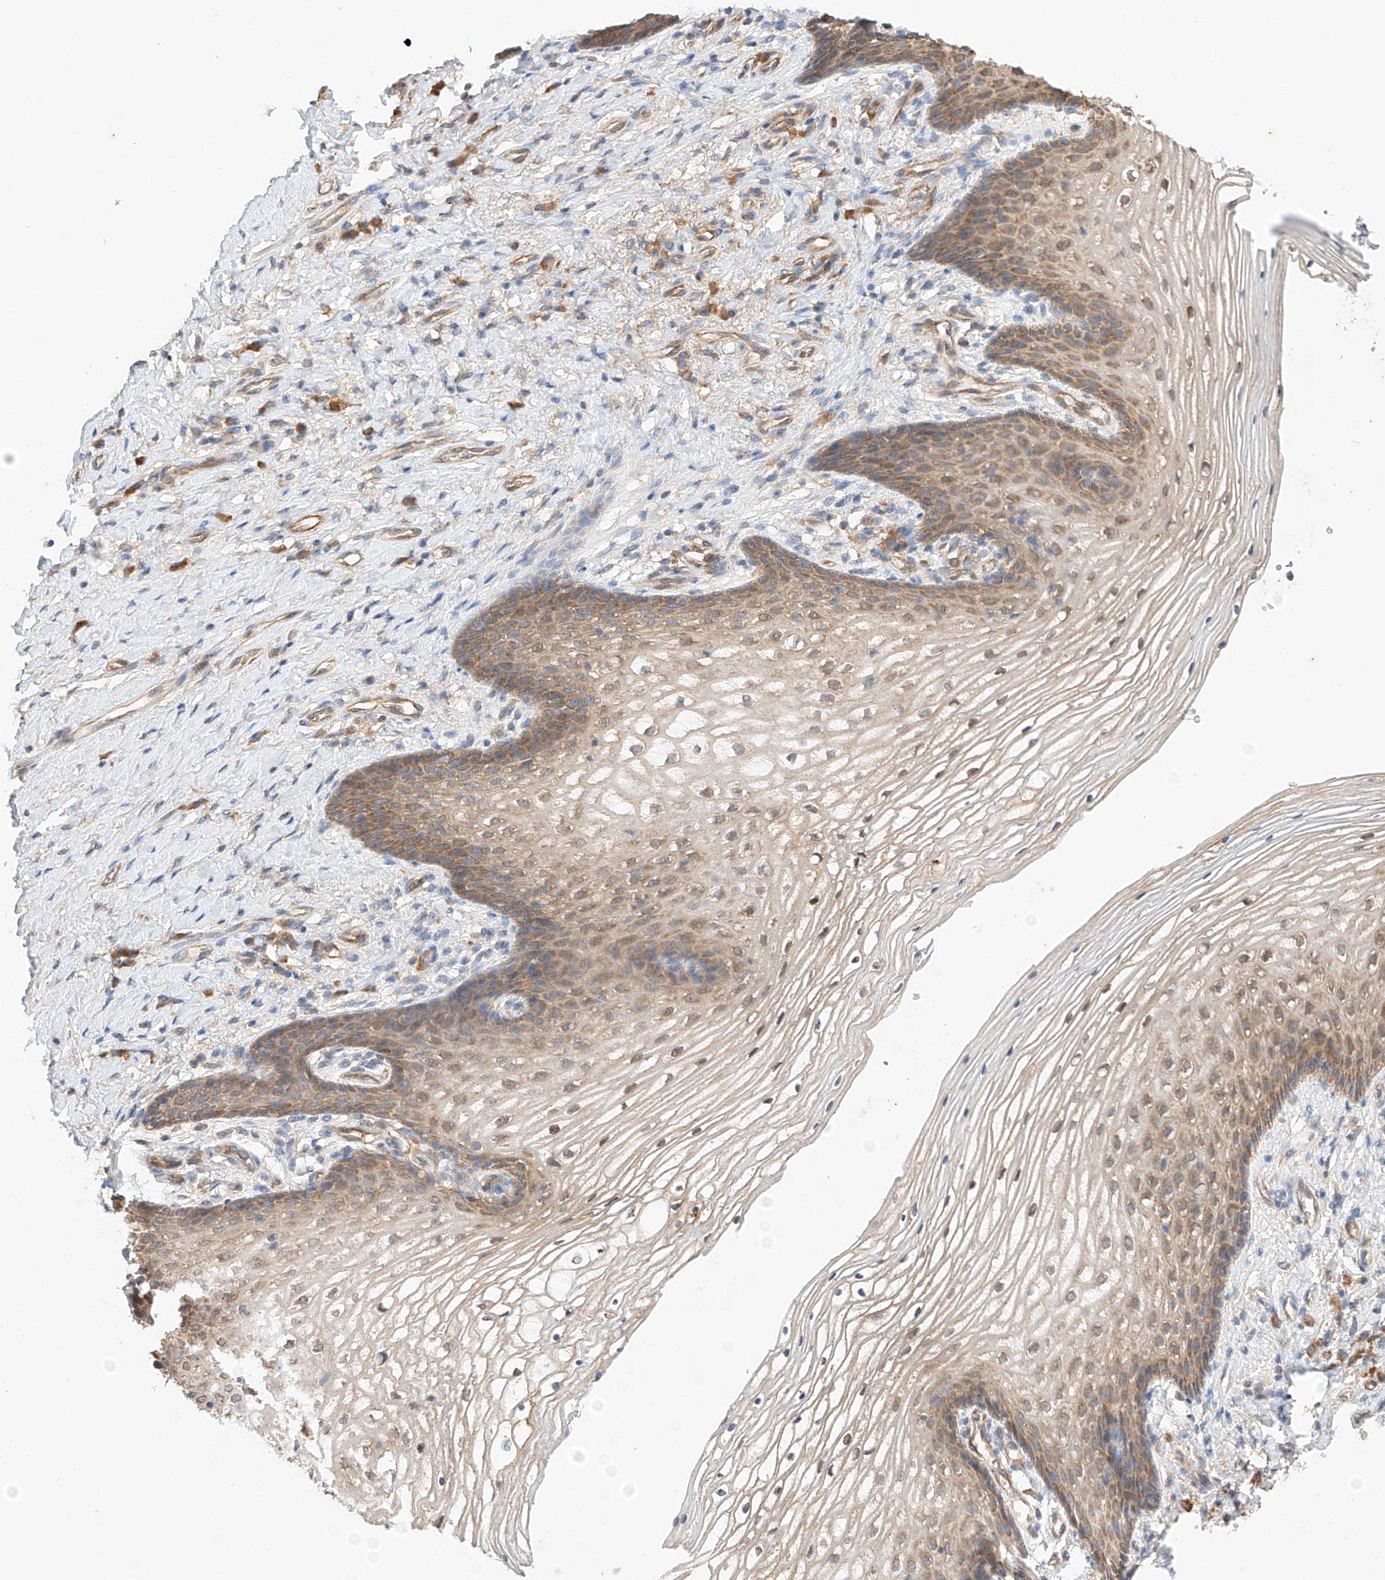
{"staining": {"intensity": "moderate", "quantity": ">75%", "location": "cytoplasmic/membranous"}, "tissue": "vagina", "cell_type": "Squamous epithelial cells", "image_type": "normal", "snomed": [{"axis": "morphology", "description": "Normal tissue, NOS"}, {"axis": "topography", "description": "Vagina"}], "caption": "Immunohistochemical staining of unremarkable vagina exhibits moderate cytoplasmic/membranous protein expression in approximately >75% of squamous epithelial cells.", "gene": "C6orf118", "patient": {"sex": "female", "age": 60}}